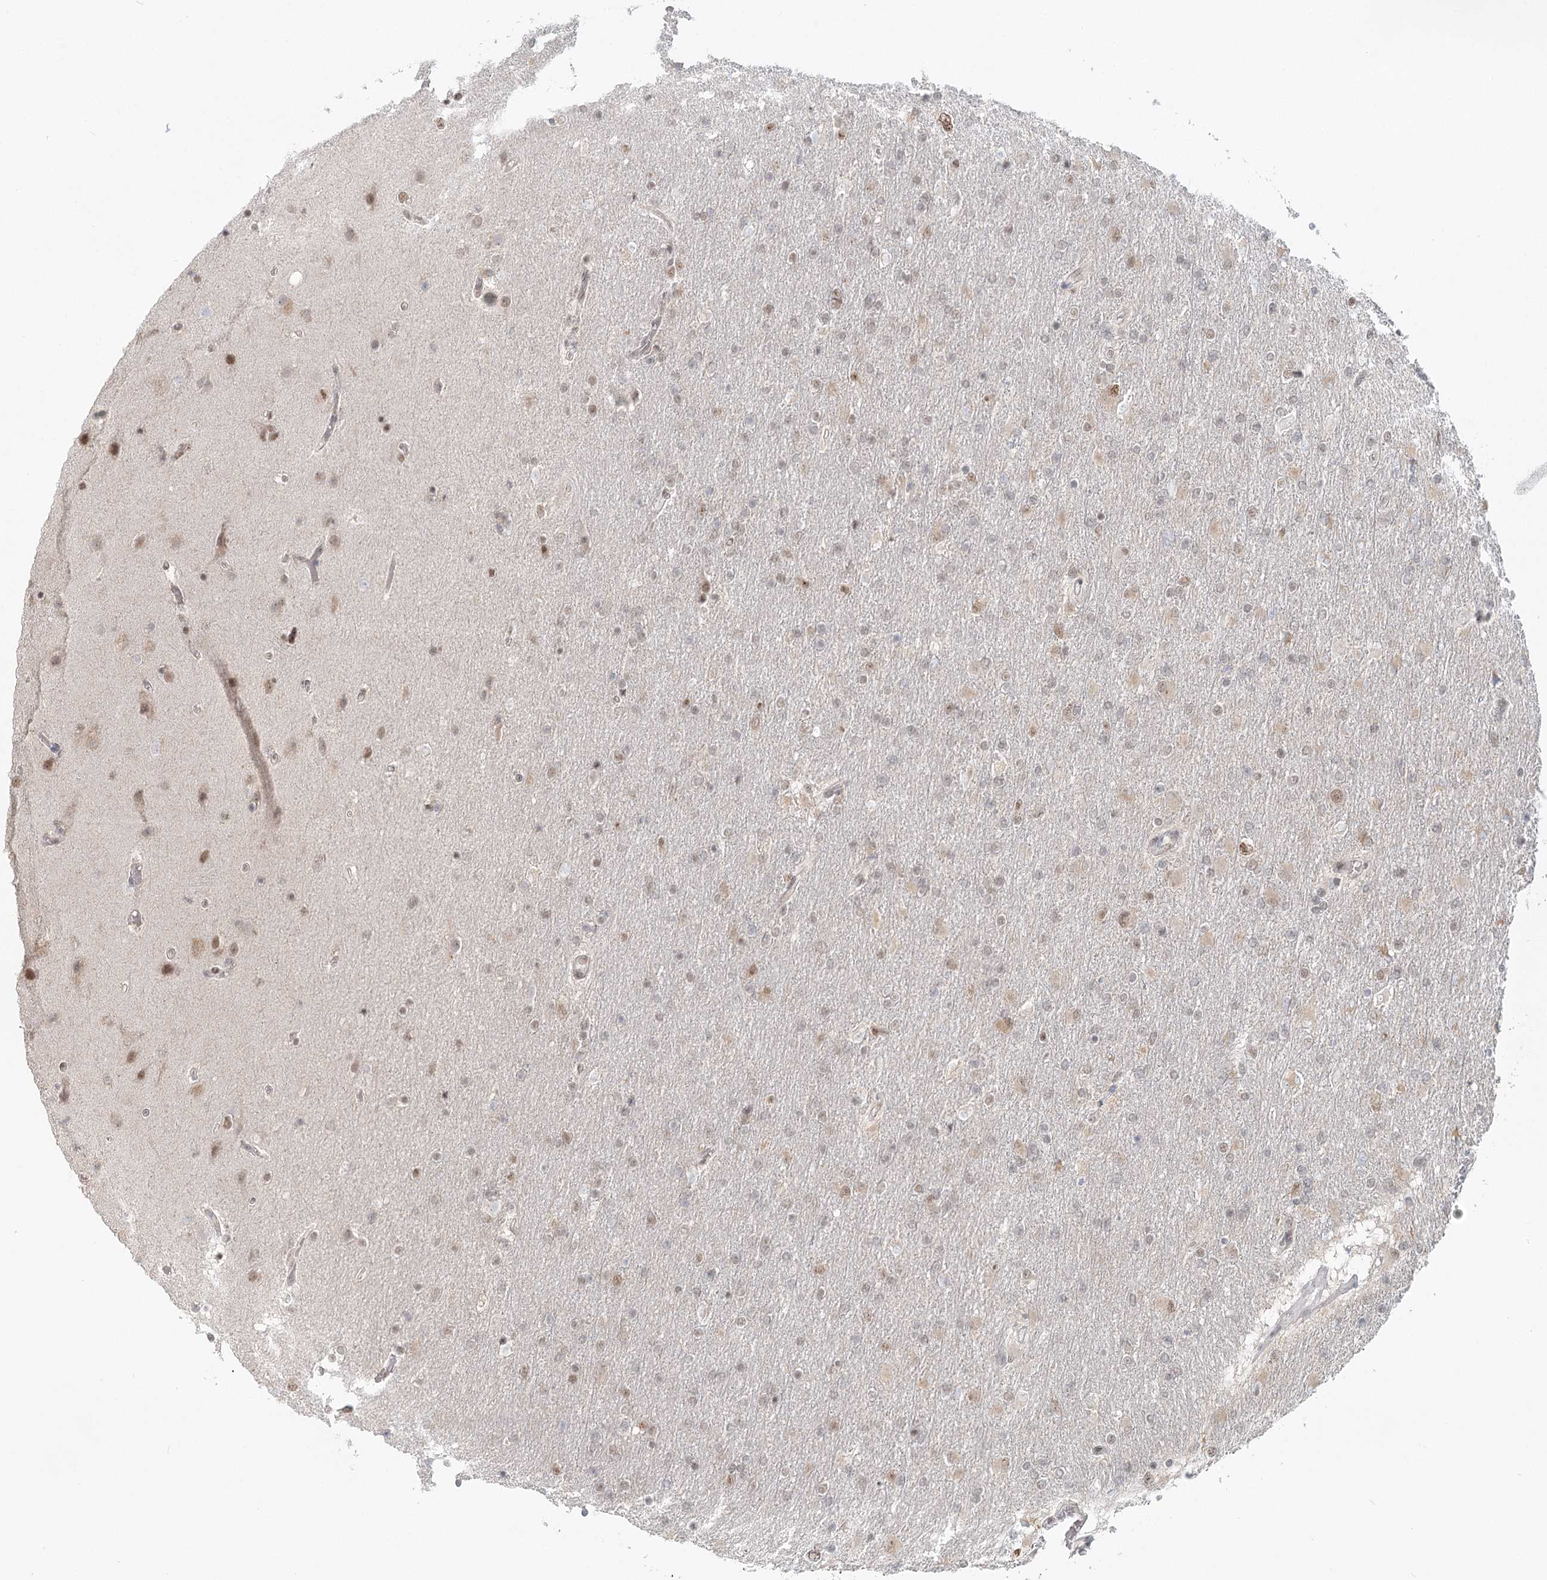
{"staining": {"intensity": "weak", "quantity": "25%-75%", "location": "nuclear"}, "tissue": "glioma", "cell_type": "Tumor cells", "image_type": "cancer", "snomed": [{"axis": "morphology", "description": "Glioma, malignant, High grade"}, {"axis": "topography", "description": "Cerebral cortex"}], "caption": "This is a micrograph of immunohistochemistry (IHC) staining of malignant glioma (high-grade), which shows weak expression in the nuclear of tumor cells.", "gene": "R3HCC1L", "patient": {"sex": "female", "age": 36}}